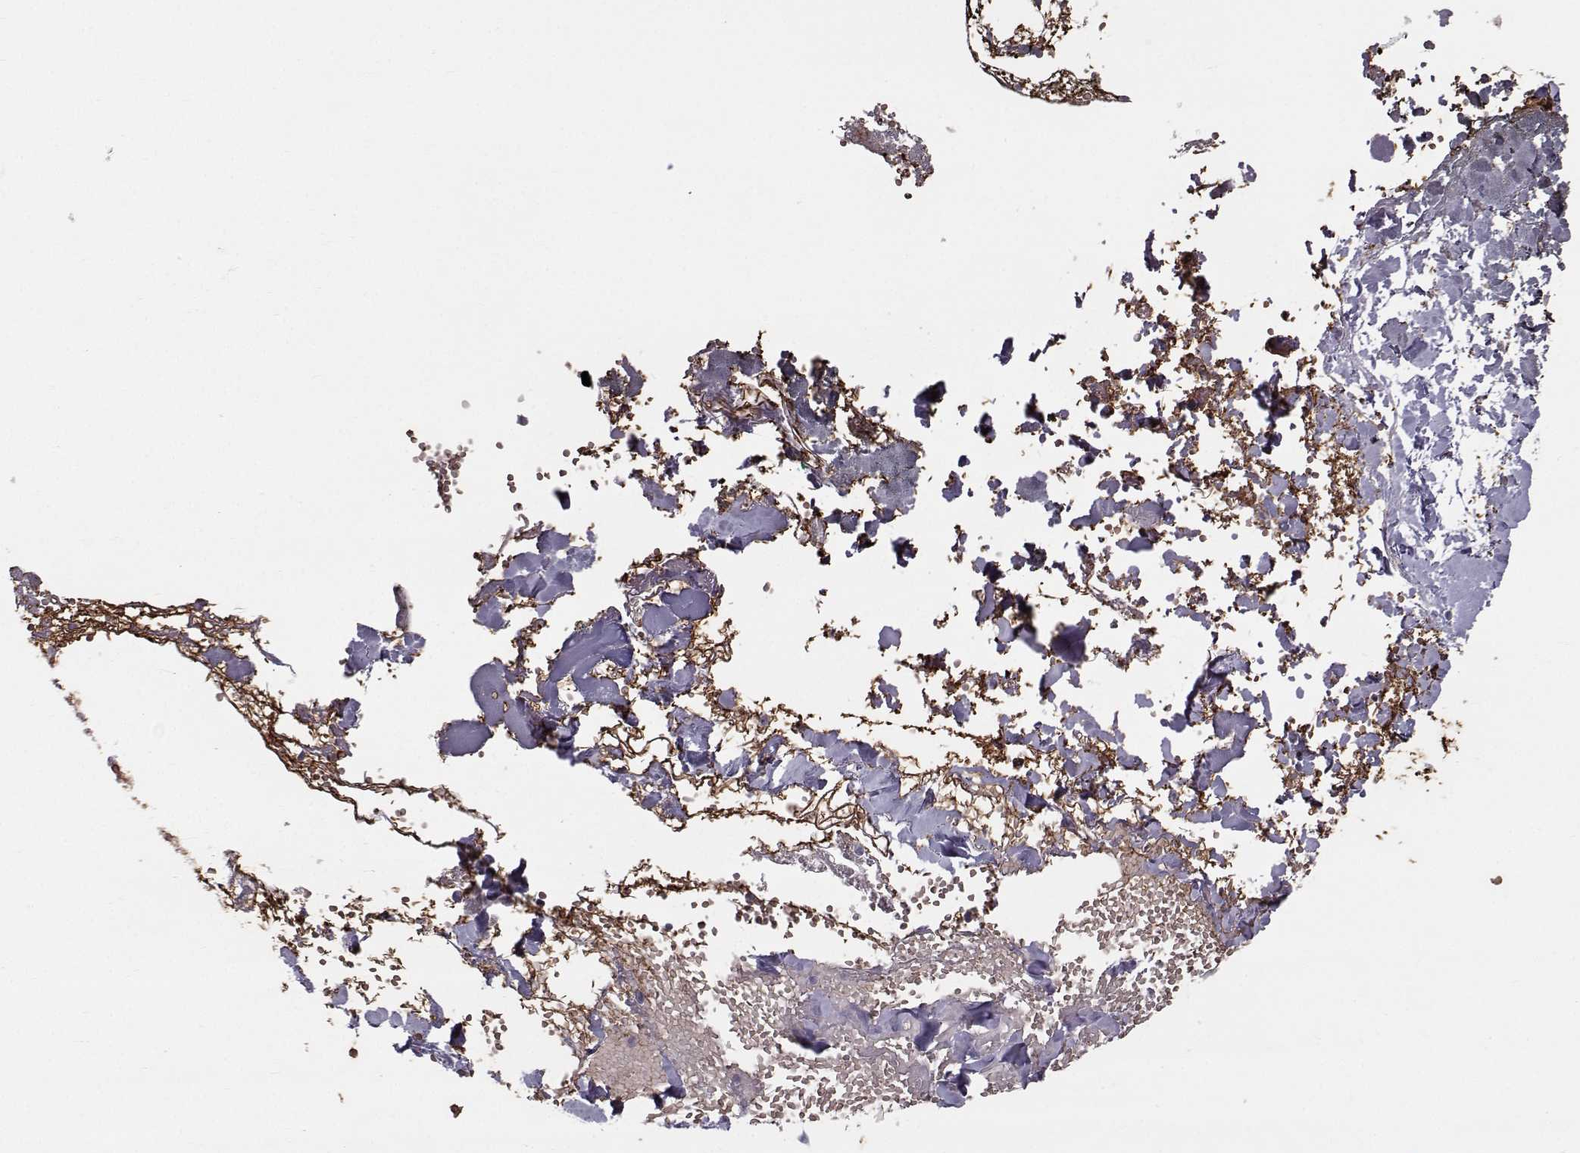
{"staining": {"intensity": "negative", "quantity": "none", "location": "none"}, "tissue": "skin", "cell_type": "Fibroblasts", "image_type": "normal", "snomed": [{"axis": "morphology", "description": "Normal tissue, NOS"}, {"axis": "topography", "description": "Skin"}], "caption": "IHC photomicrograph of unremarkable skin: skin stained with DAB (3,3'-diaminobenzidine) reveals no significant protein positivity in fibroblasts.", "gene": "QPCT", "patient": {"sex": "female", "age": 34}}